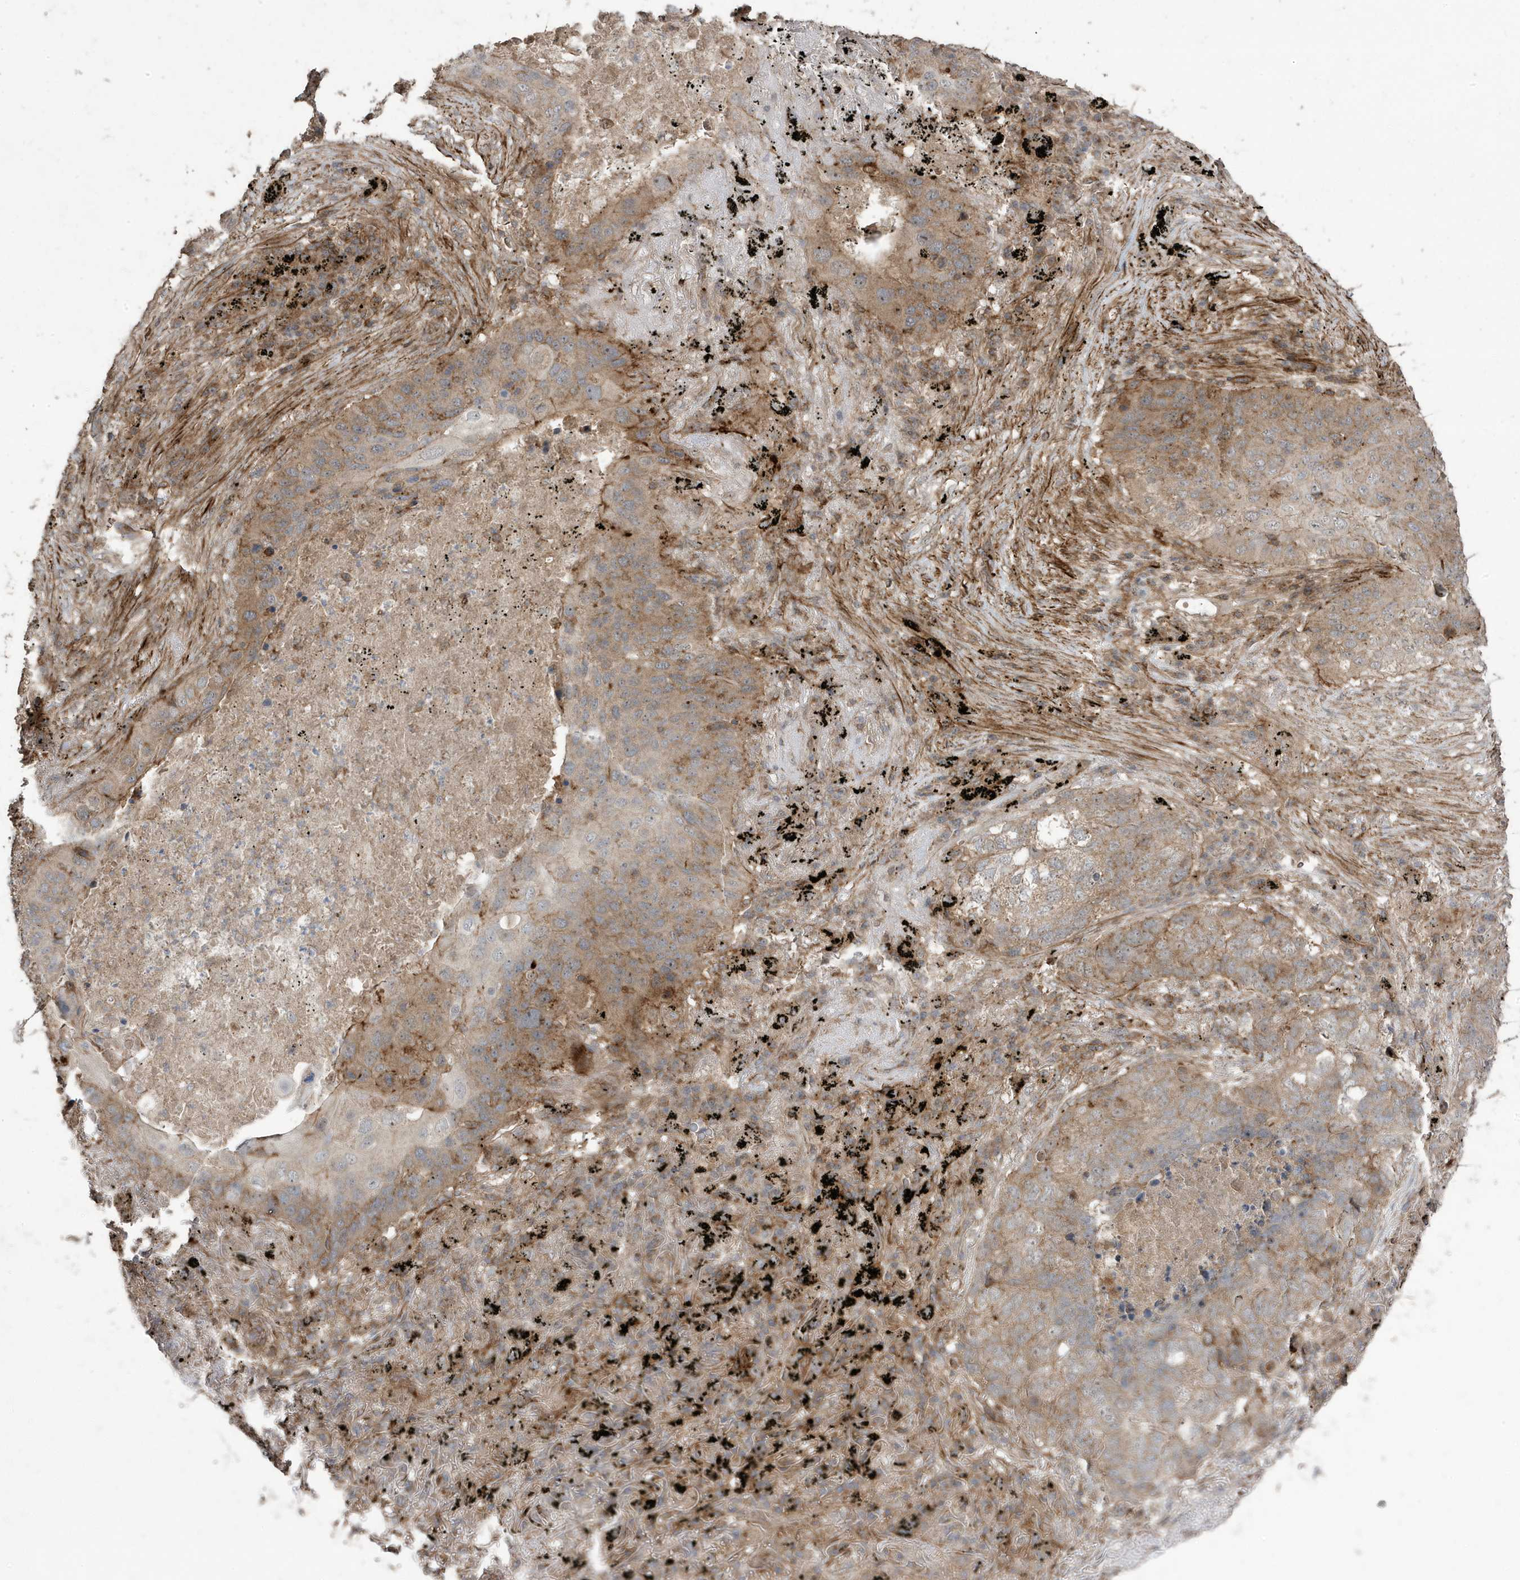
{"staining": {"intensity": "moderate", "quantity": "25%-75%", "location": "cytoplasmic/membranous"}, "tissue": "lung cancer", "cell_type": "Tumor cells", "image_type": "cancer", "snomed": [{"axis": "morphology", "description": "Squamous cell carcinoma, NOS"}, {"axis": "topography", "description": "Lung"}], "caption": "This histopathology image shows squamous cell carcinoma (lung) stained with IHC to label a protein in brown. The cytoplasmic/membranous of tumor cells show moderate positivity for the protein. Nuclei are counter-stained blue.", "gene": "CETN3", "patient": {"sex": "female", "age": 63}}